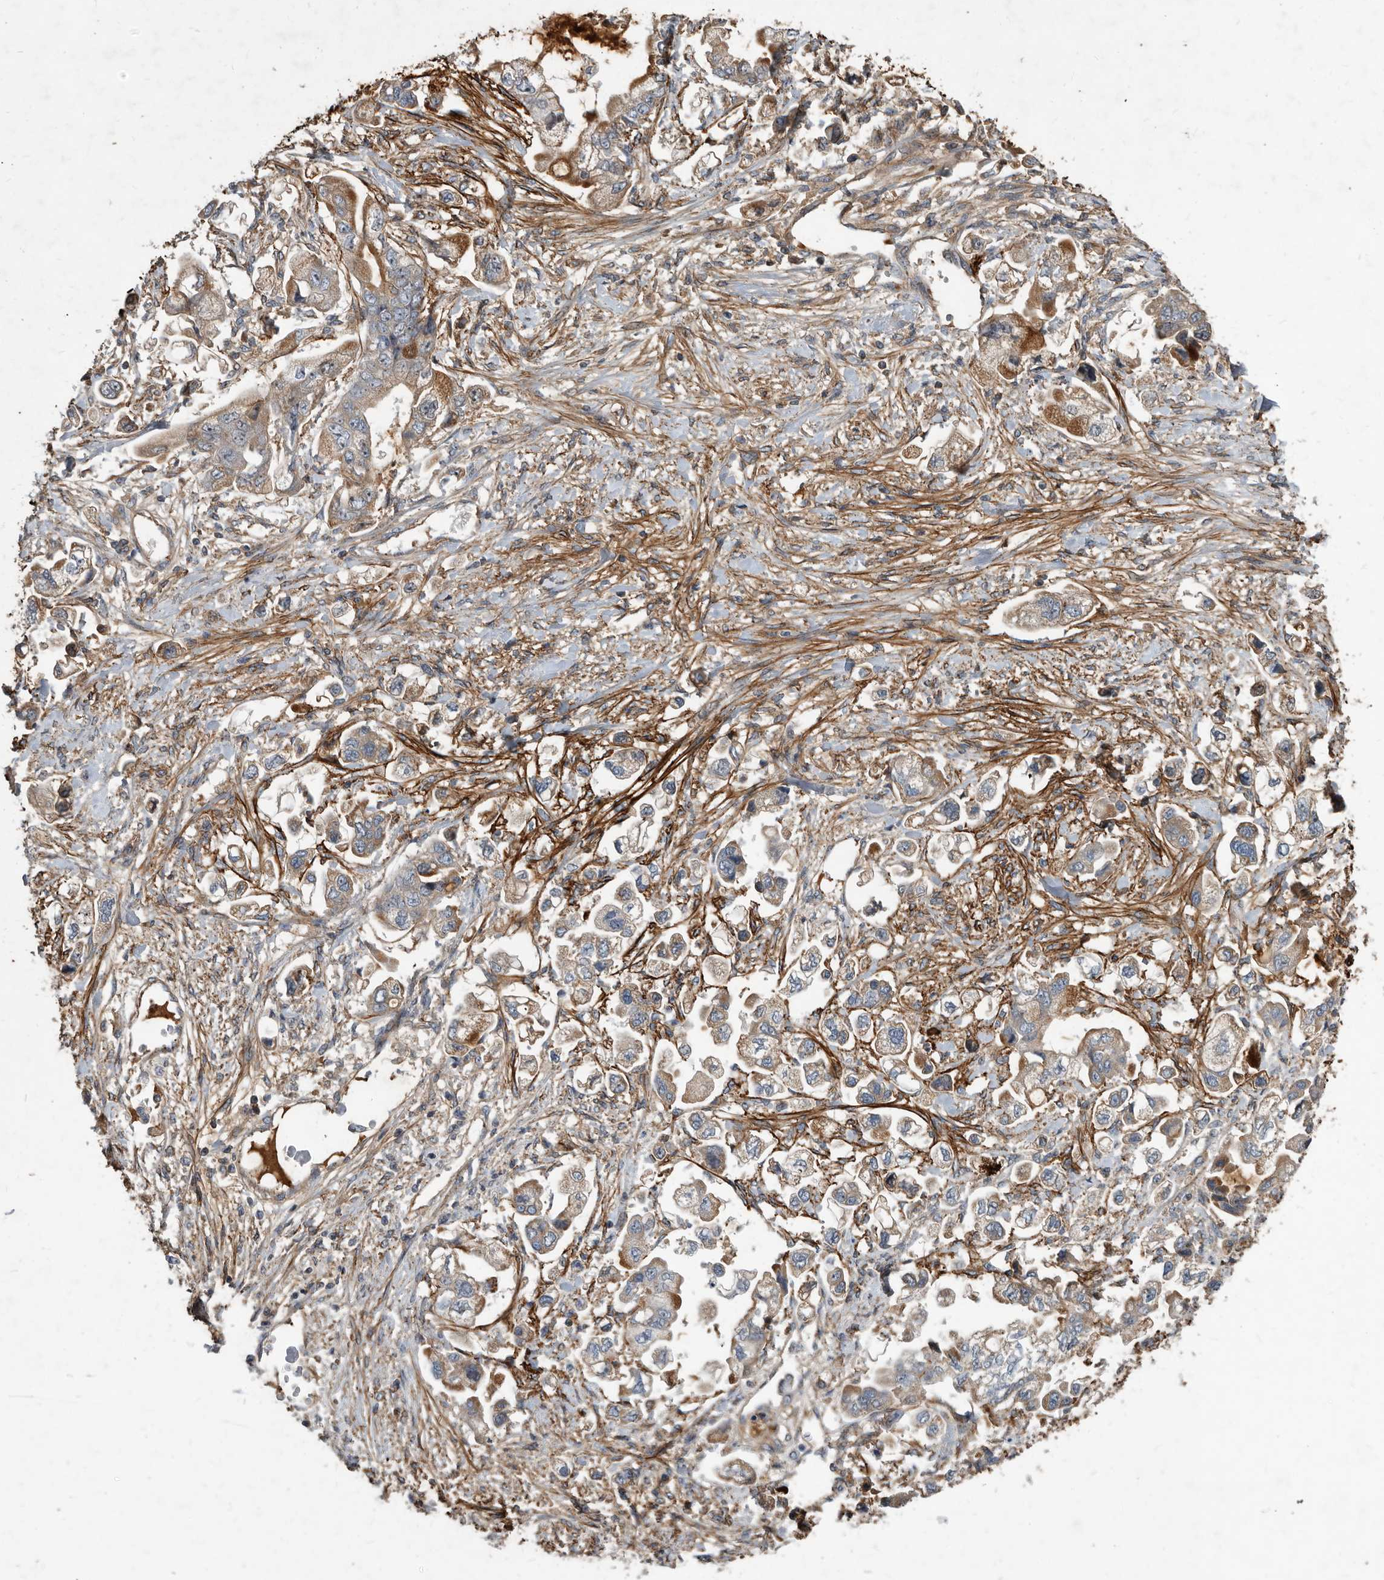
{"staining": {"intensity": "moderate", "quantity": ">75%", "location": "cytoplasmic/membranous"}, "tissue": "stomach cancer", "cell_type": "Tumor cells", "image_type": "cancer", "snomed": [{"axis": "morphology", "description": "Adenocarcinoma, NOS"}, {"axis": "topography", "description": "Stomach"}], "caption": "There is medium levels of moderate cytoplasmic/membranous positivity in tumor cells of stomach cancer, as demonstrated by immunohistochemical staining (brown color).", "gene": "PI15", "patient": {"sex": "male", "age": 62}}